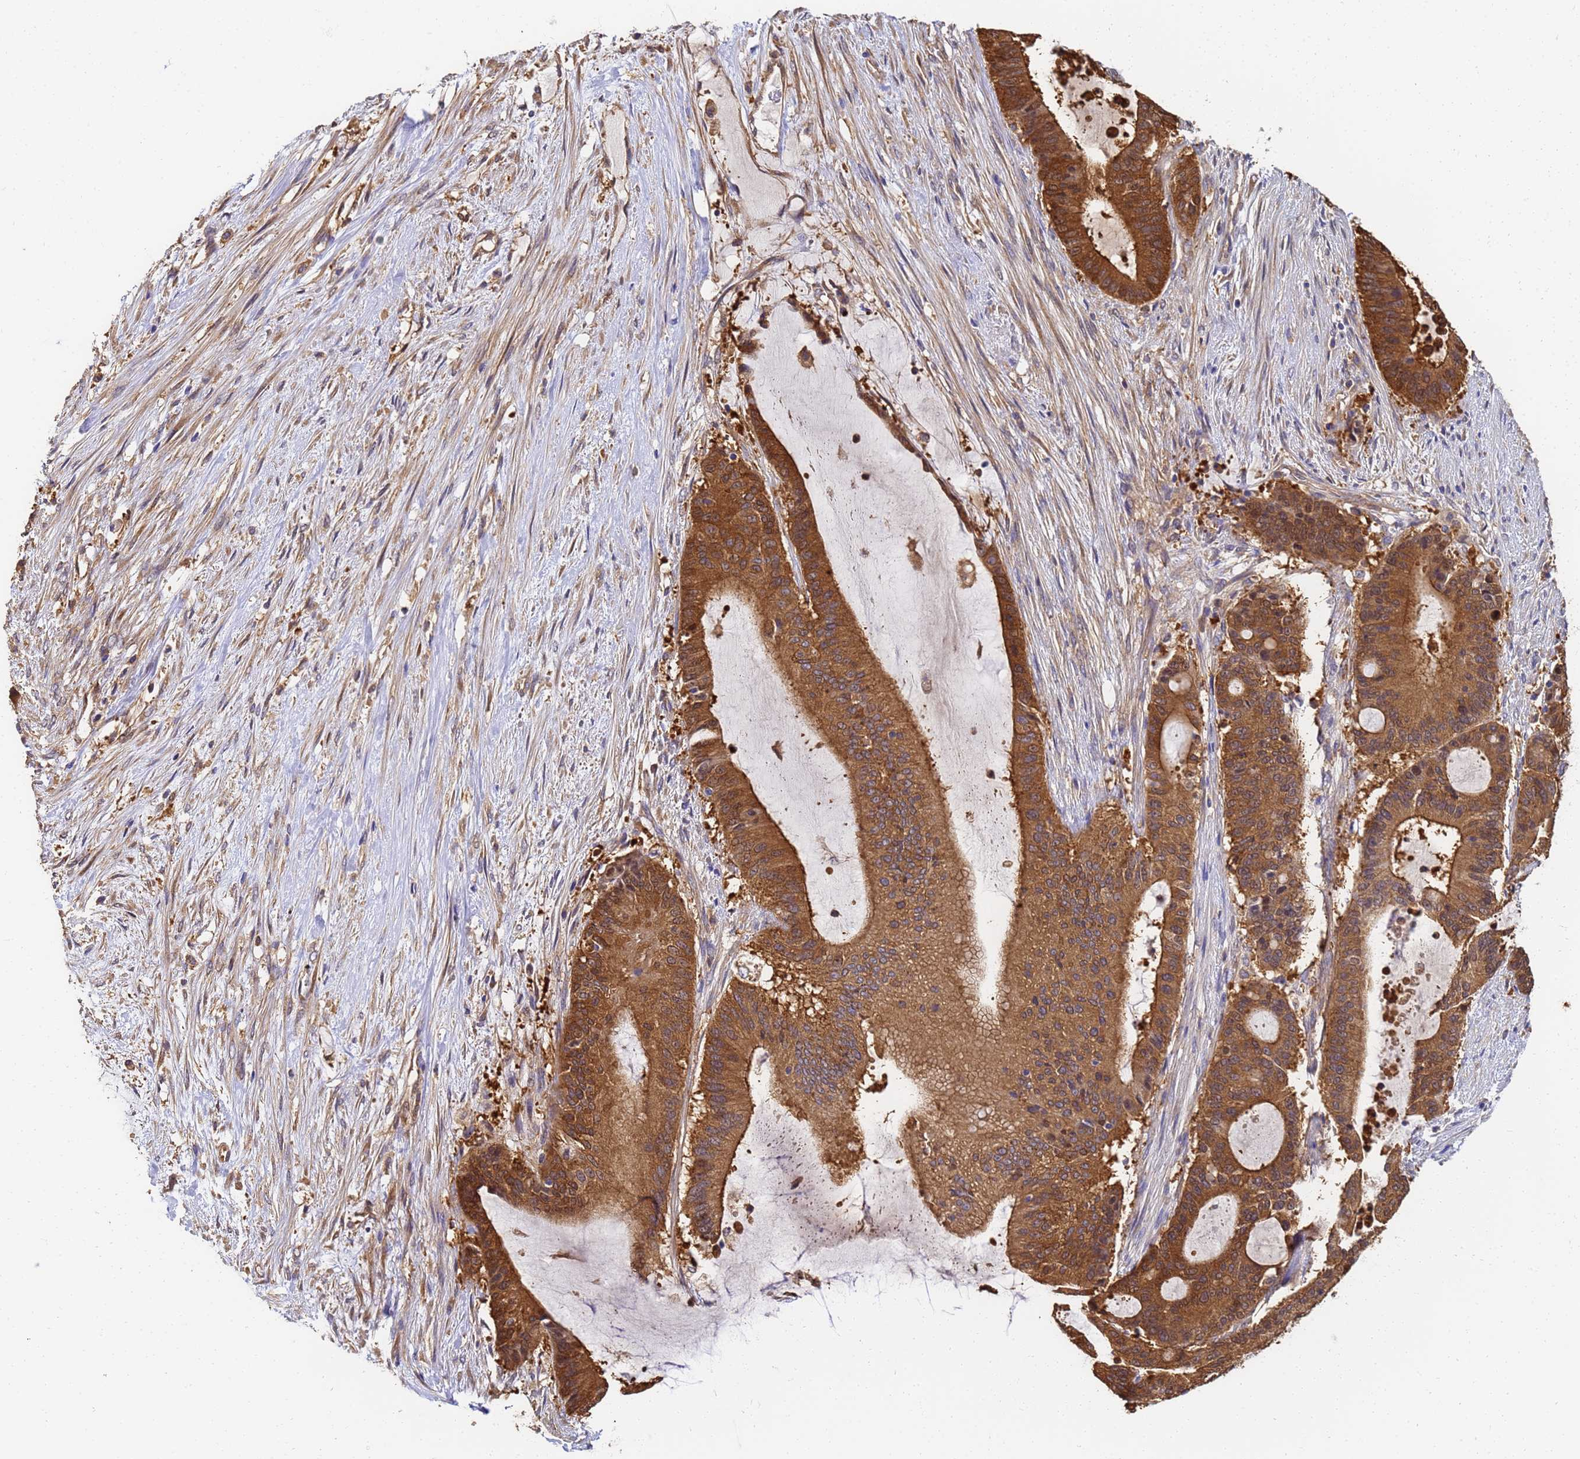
{"staining": {"intensity": "moderate", "quantity": ">75%", "location": "cytoplasmic/membranous"}, "tissue": "liver cancer", "cell_type": "Tumor cells", "image_type": "cancer", "snomed": [{"axis": "morphology", "description": "Normal tissue, NOS"}, {"axis": "morphology", "description": "Cholangiocarcinoma"}, {"axis": "topography", "description": "Liver"}, {"axis": "topography", "description": "Peripheral nerve tissue"}], "caption": "This image displays immunohistochemistry (IHC) staining of cholangiocarcinoma (liver), with medium moderate cytoplasmic/membranous staining in about >75% of tumor cells.", "gene": "NME1-NME2", "patient": {"sex": "female", "age": 73}}